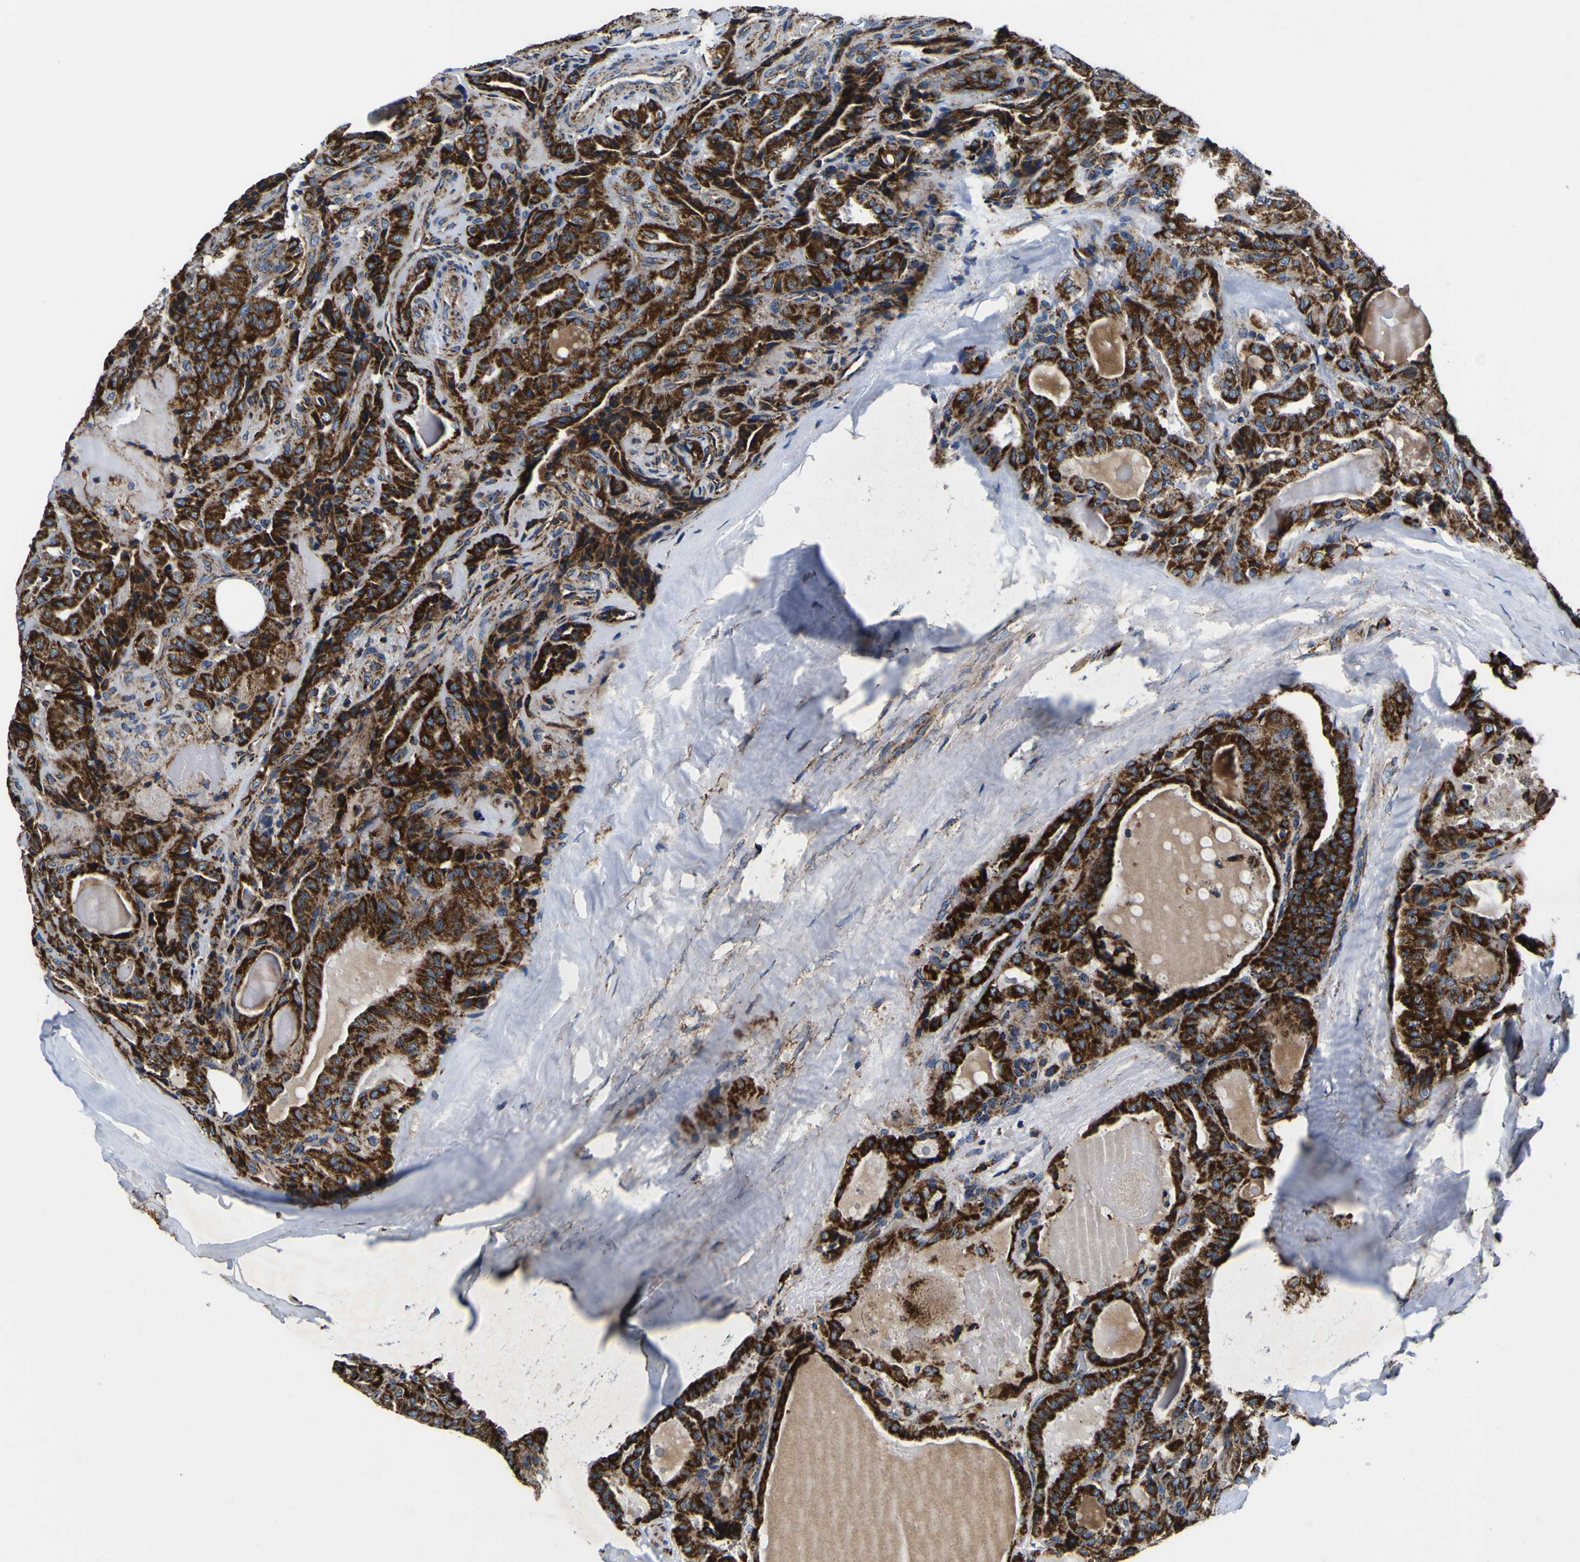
{"staining": {"intensity": "strong", "quantity": ">75%", "location": "cytoplasmic/membranous"}, "tissue": "thyroid cancer", "cell_type": "Tumor cells", "image_type": "cancer", "snomed": [{"axis": "morphology", "description": "Papillary adenocarcinoma, NOS"}, {"axis": "topography", "description": "Thyroid gland"}], "caption": "Immunohistochemical staining of thyroid cancer displays strong cytoplasmic/membranous protein positivity in about >75% of tumor cells.", "gene": "PTRH2", "patient": {"sex": "male", "age": 77}}